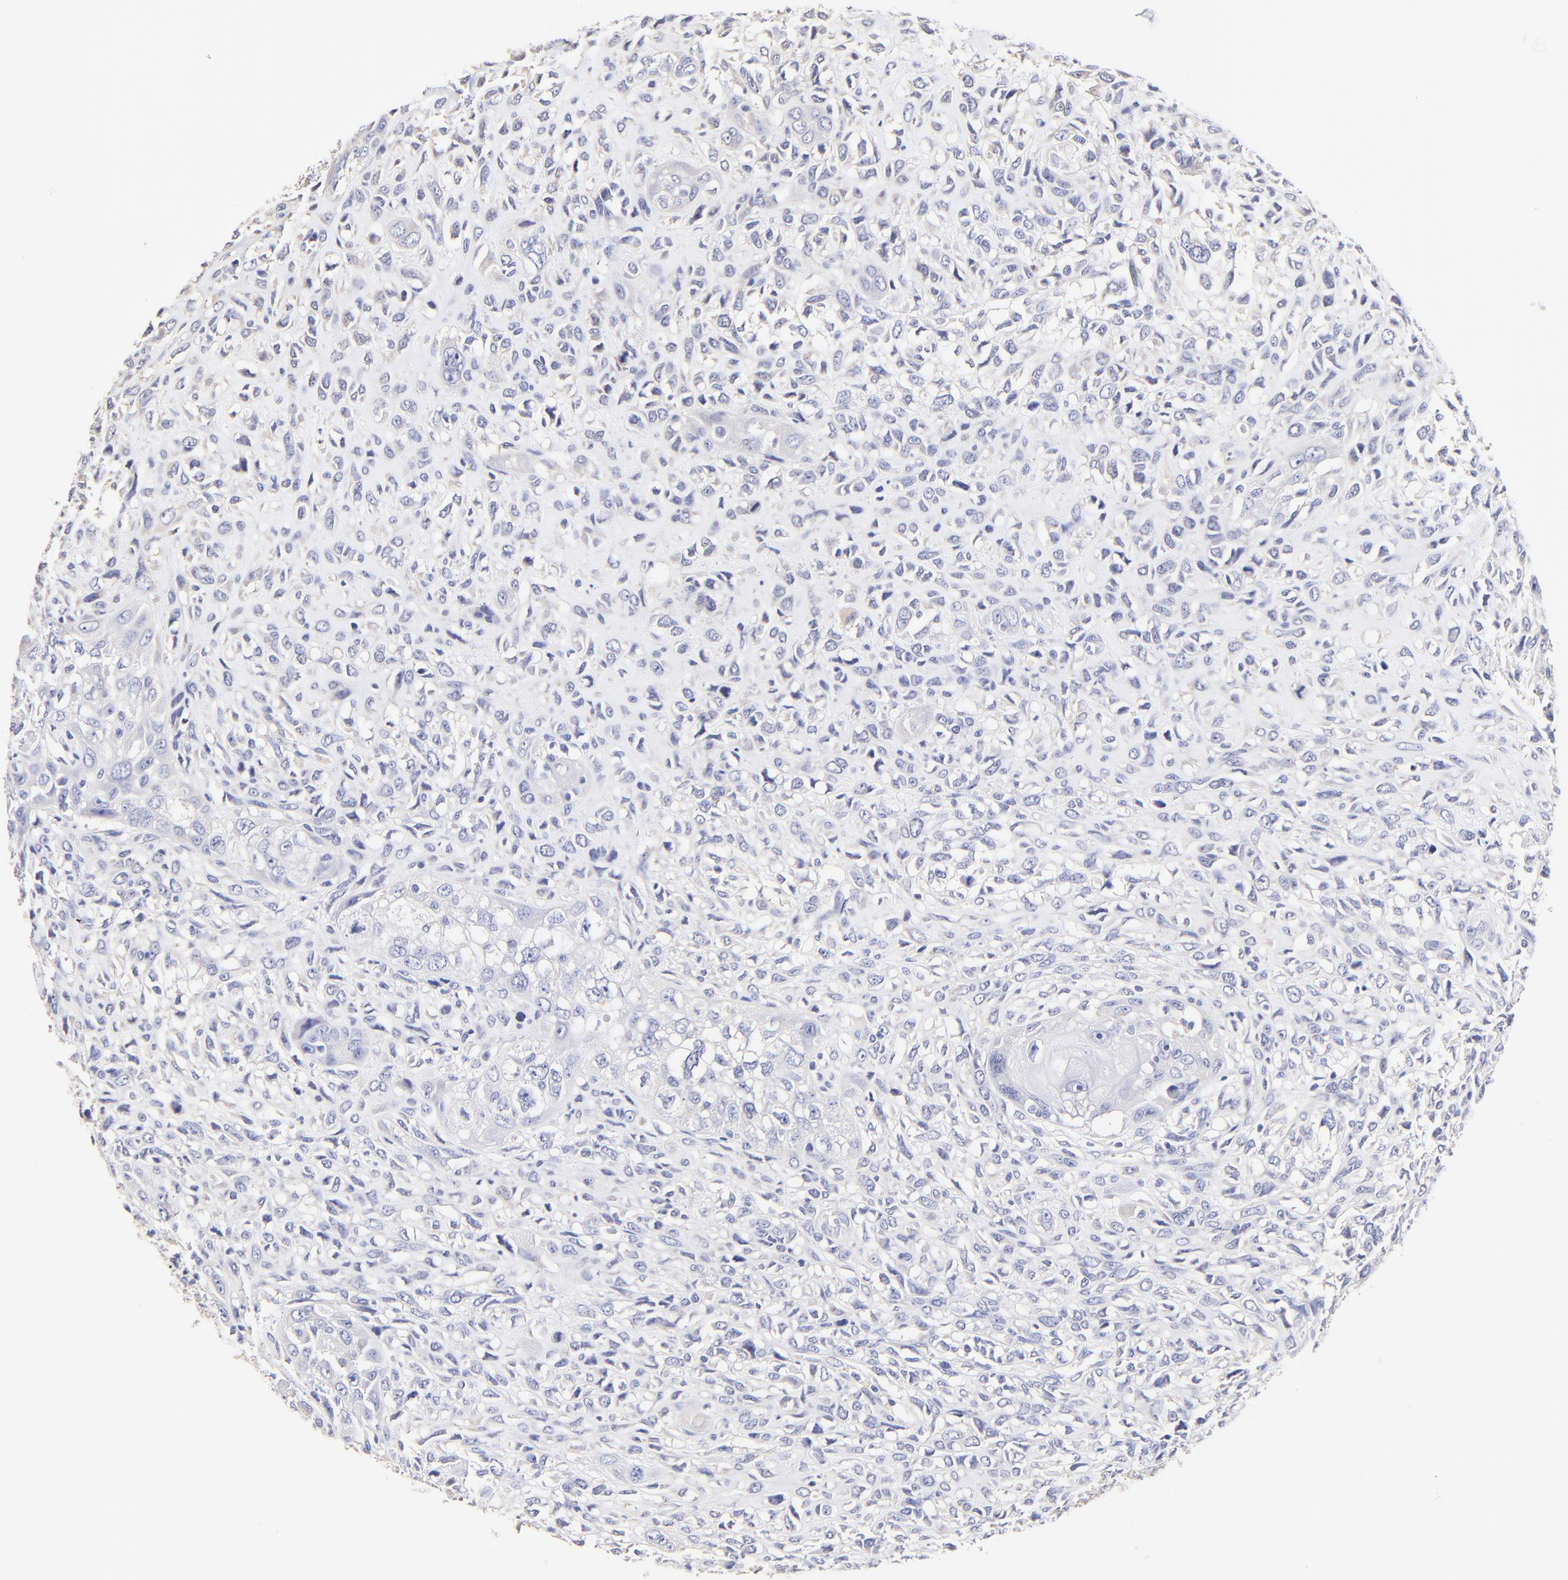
{"staining": {"intensity": "negative", "quantity": "none", "location": "none"}, "tissue": "head and neck cancer", "cell_type": "Tumor cells", "image_type": "cancer", "snomed": [{"axis": "morphology", "description": "Neoplasm, malignant, NOS"}, {"axis": "topography", "description": "Salivary gland"}, {"axis": "topography", "description": "Head-Neck"}], "caption": "Head and neck cancer stained for a protein using immunohistochemistry (IHC) shows no positivity tumor cells.", "gene": "ASB9", "patient": {"sex": "male", "age": 43}}